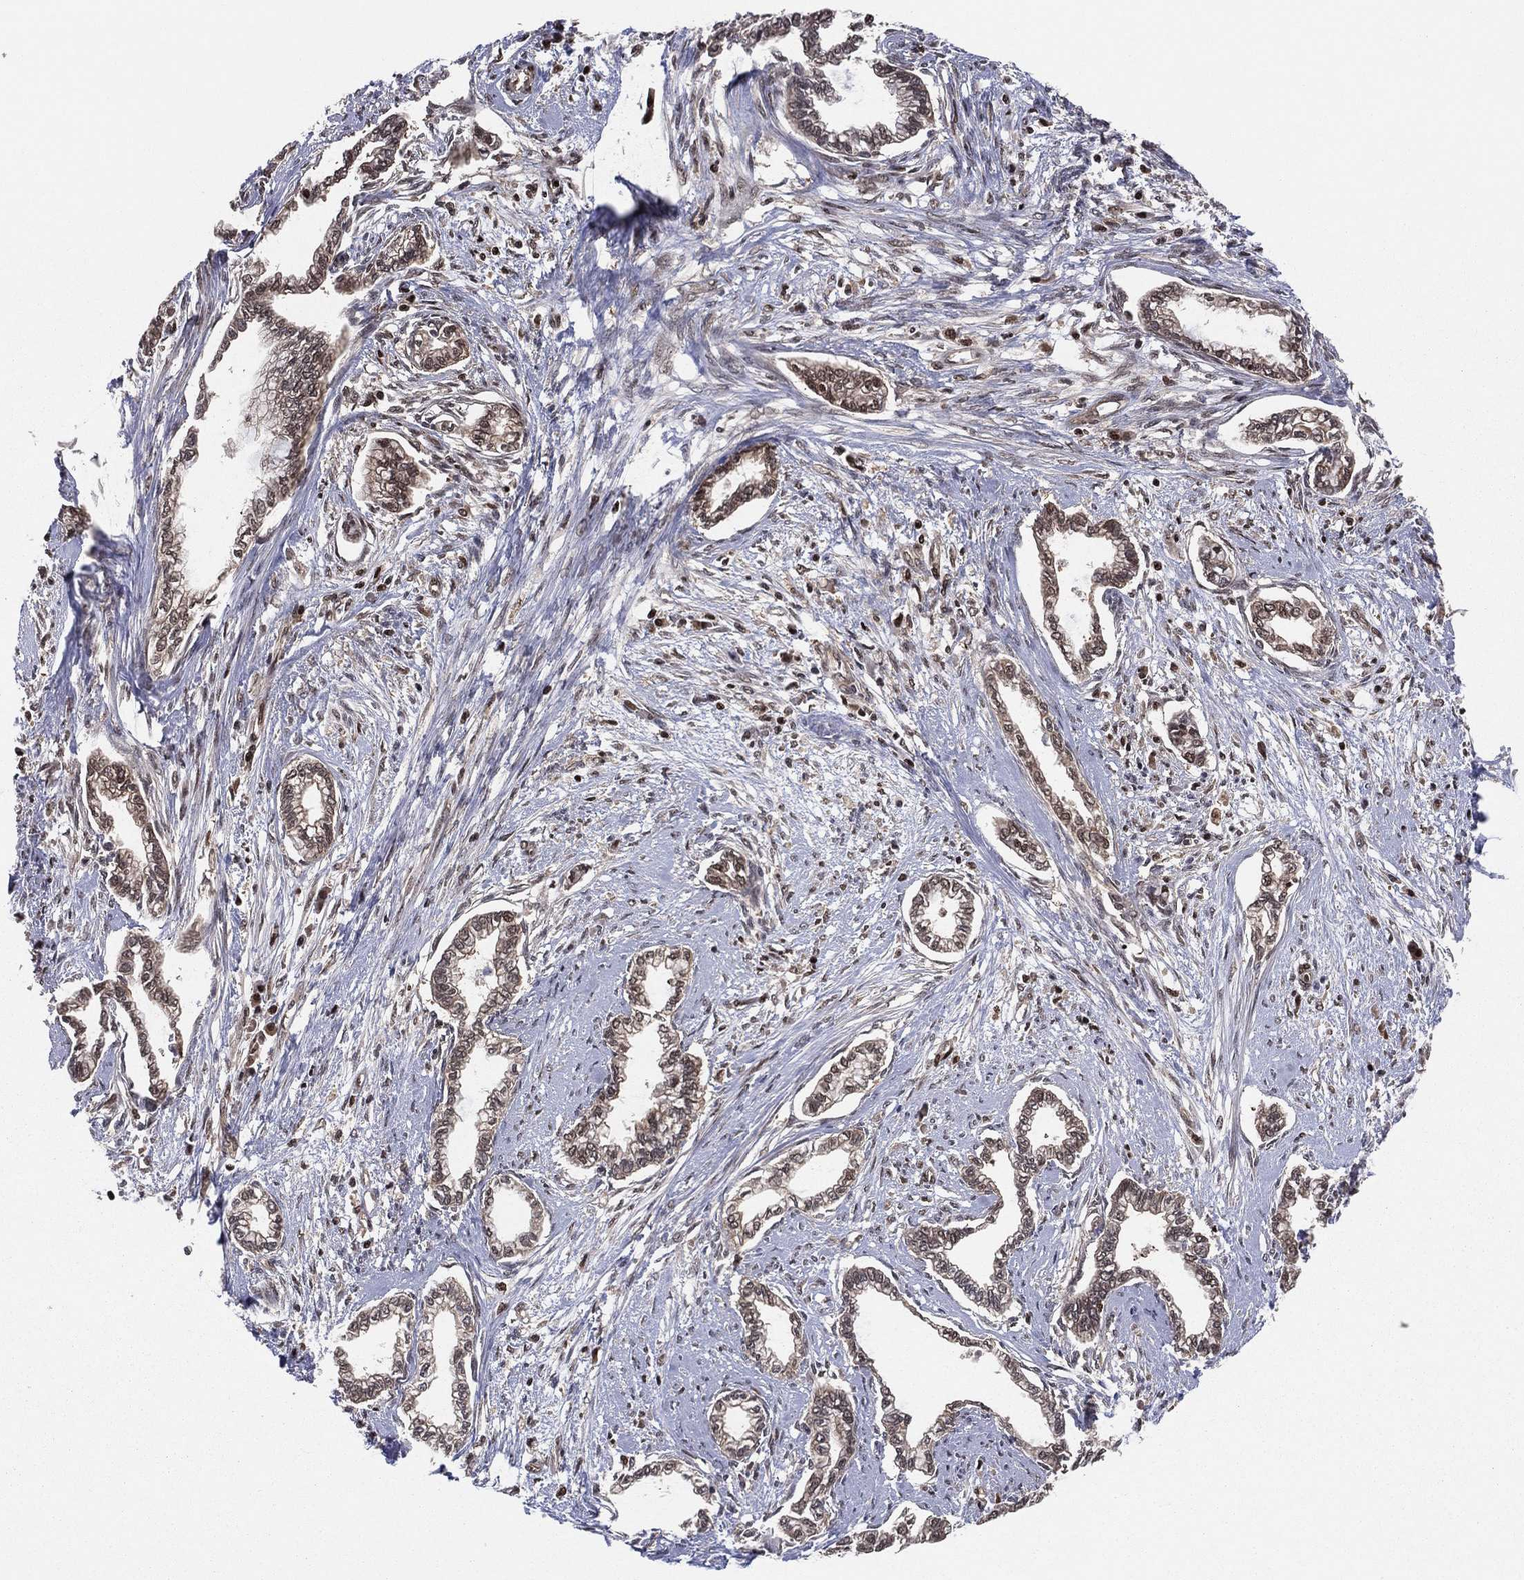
{"staining": {"intensity": "moderate", "quantity": ">75%", "location": "cytoplasmic/membranous"}, "tissue": "cervical cancer", "cell_type": "Tumor cells", "image_type": "cancer", "snomed": [{"axis": "morphology", "description": "Adenocarcinoma, NOS"}, {"axis": "topography", "description": "Cervix"}], "caption": "DAB immunohistochemical staining of human cervical cancer (adenocarcinoma) reveals moderate cytoplasmic/membranous protein positivity in approximately >75% of tumor cells.", "gene": "PSMA1", "patient": {"sex": "female", "age": 62}}